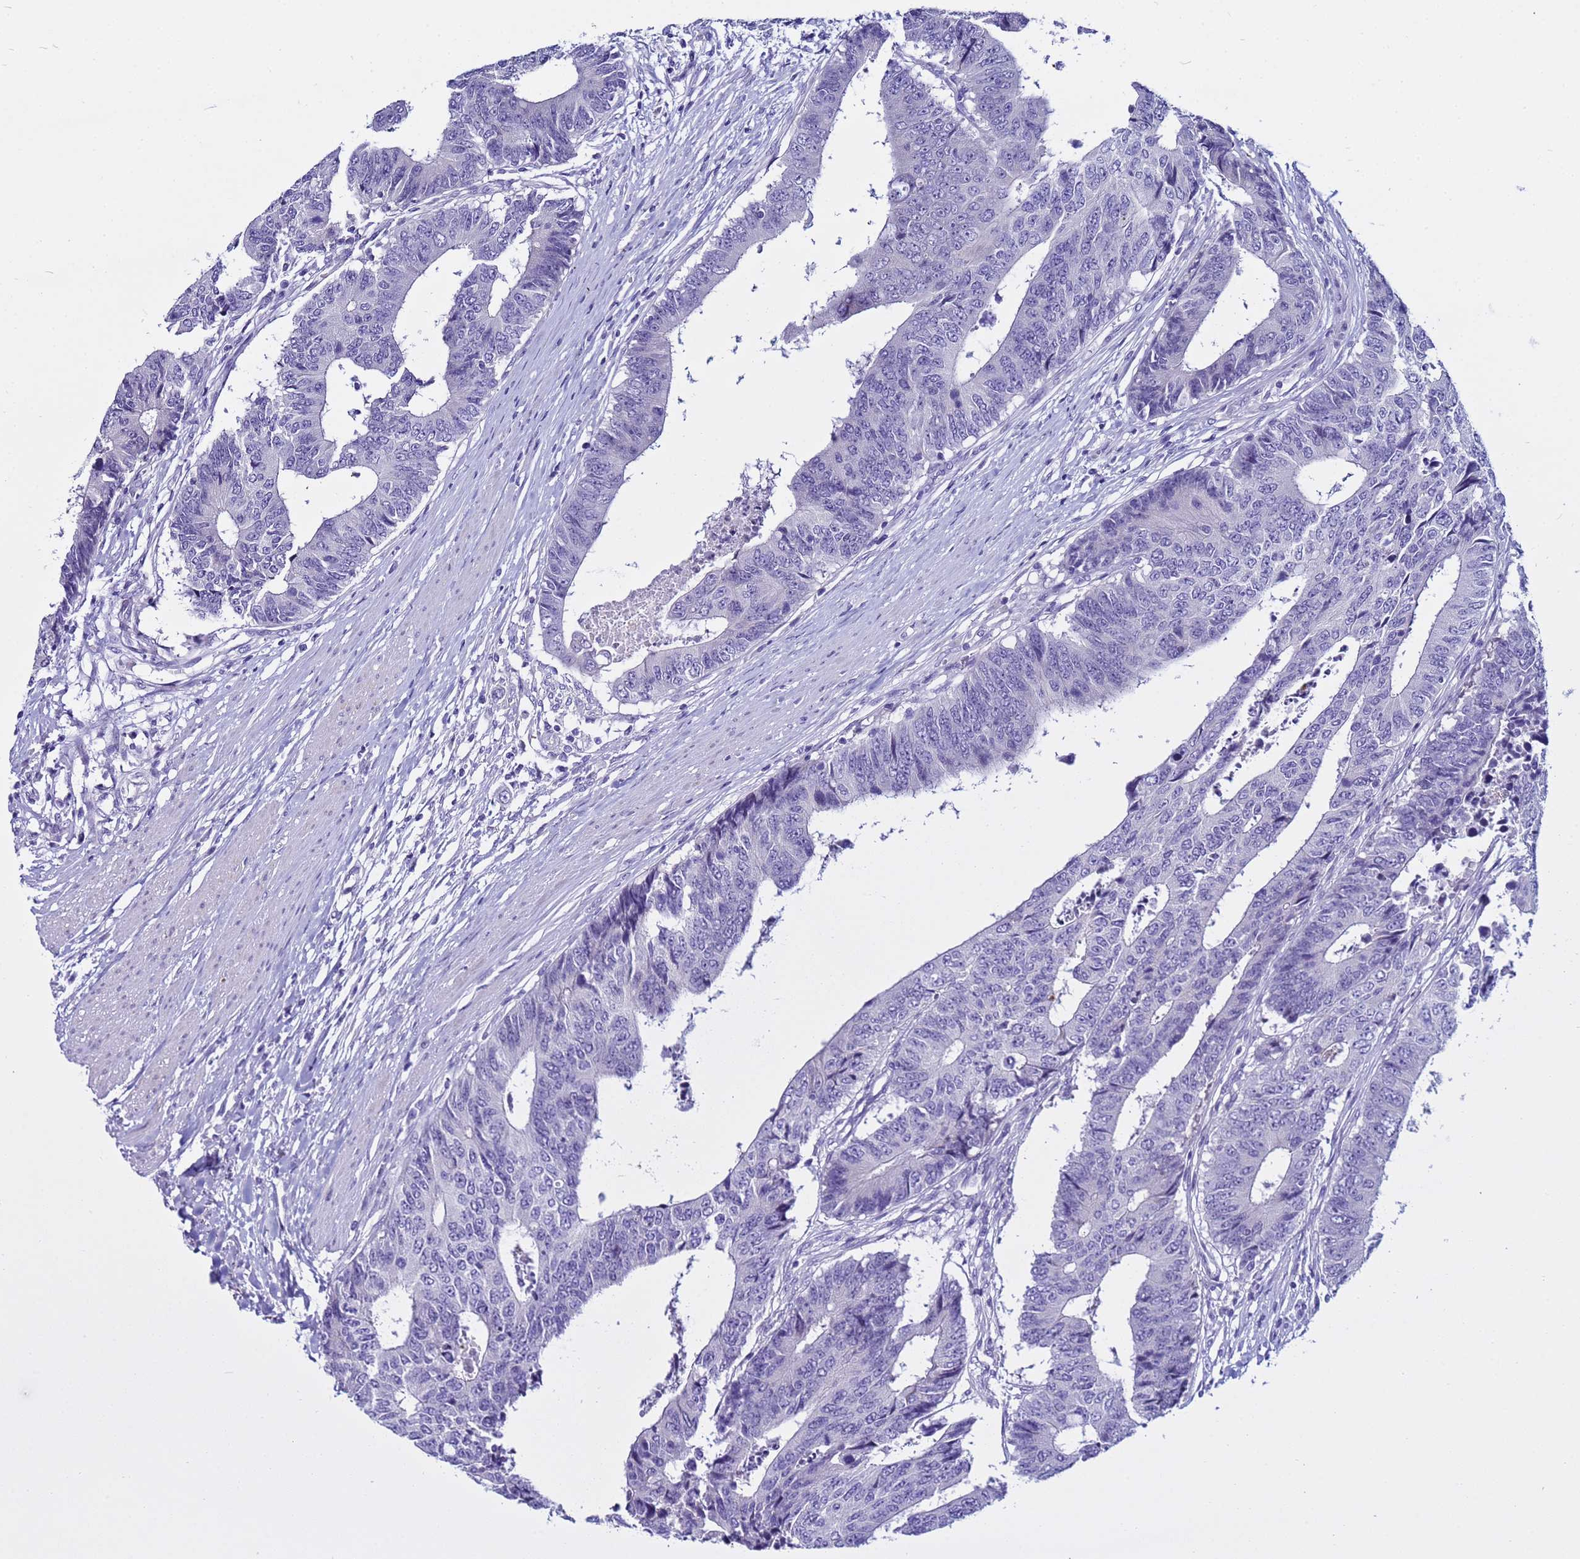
{"staining": {"intensity": "negative", "quantity": "none", "location": "none"}, "tissue": "colorectal cancer", "cell_type": "Tumor cells", "image_type": "cancer", "snomed": [{"axis": "morphology", "description": "Adenocarcinoma, NOS"}, {"axis": "topography", "description": "Rectum"}], "caption": "A histopathology image of colorectal cancer stained for a protein displays no brown staining in tumor cells. (Stains: DAB (3,3'-diaminobenzidine) immunohistochemistry with hematoxylin counter stain, Microscopy: brightfield microscopy at high magnification).", "gene": "IGSF11", "patient": {"sex": "male", "age": 84}}